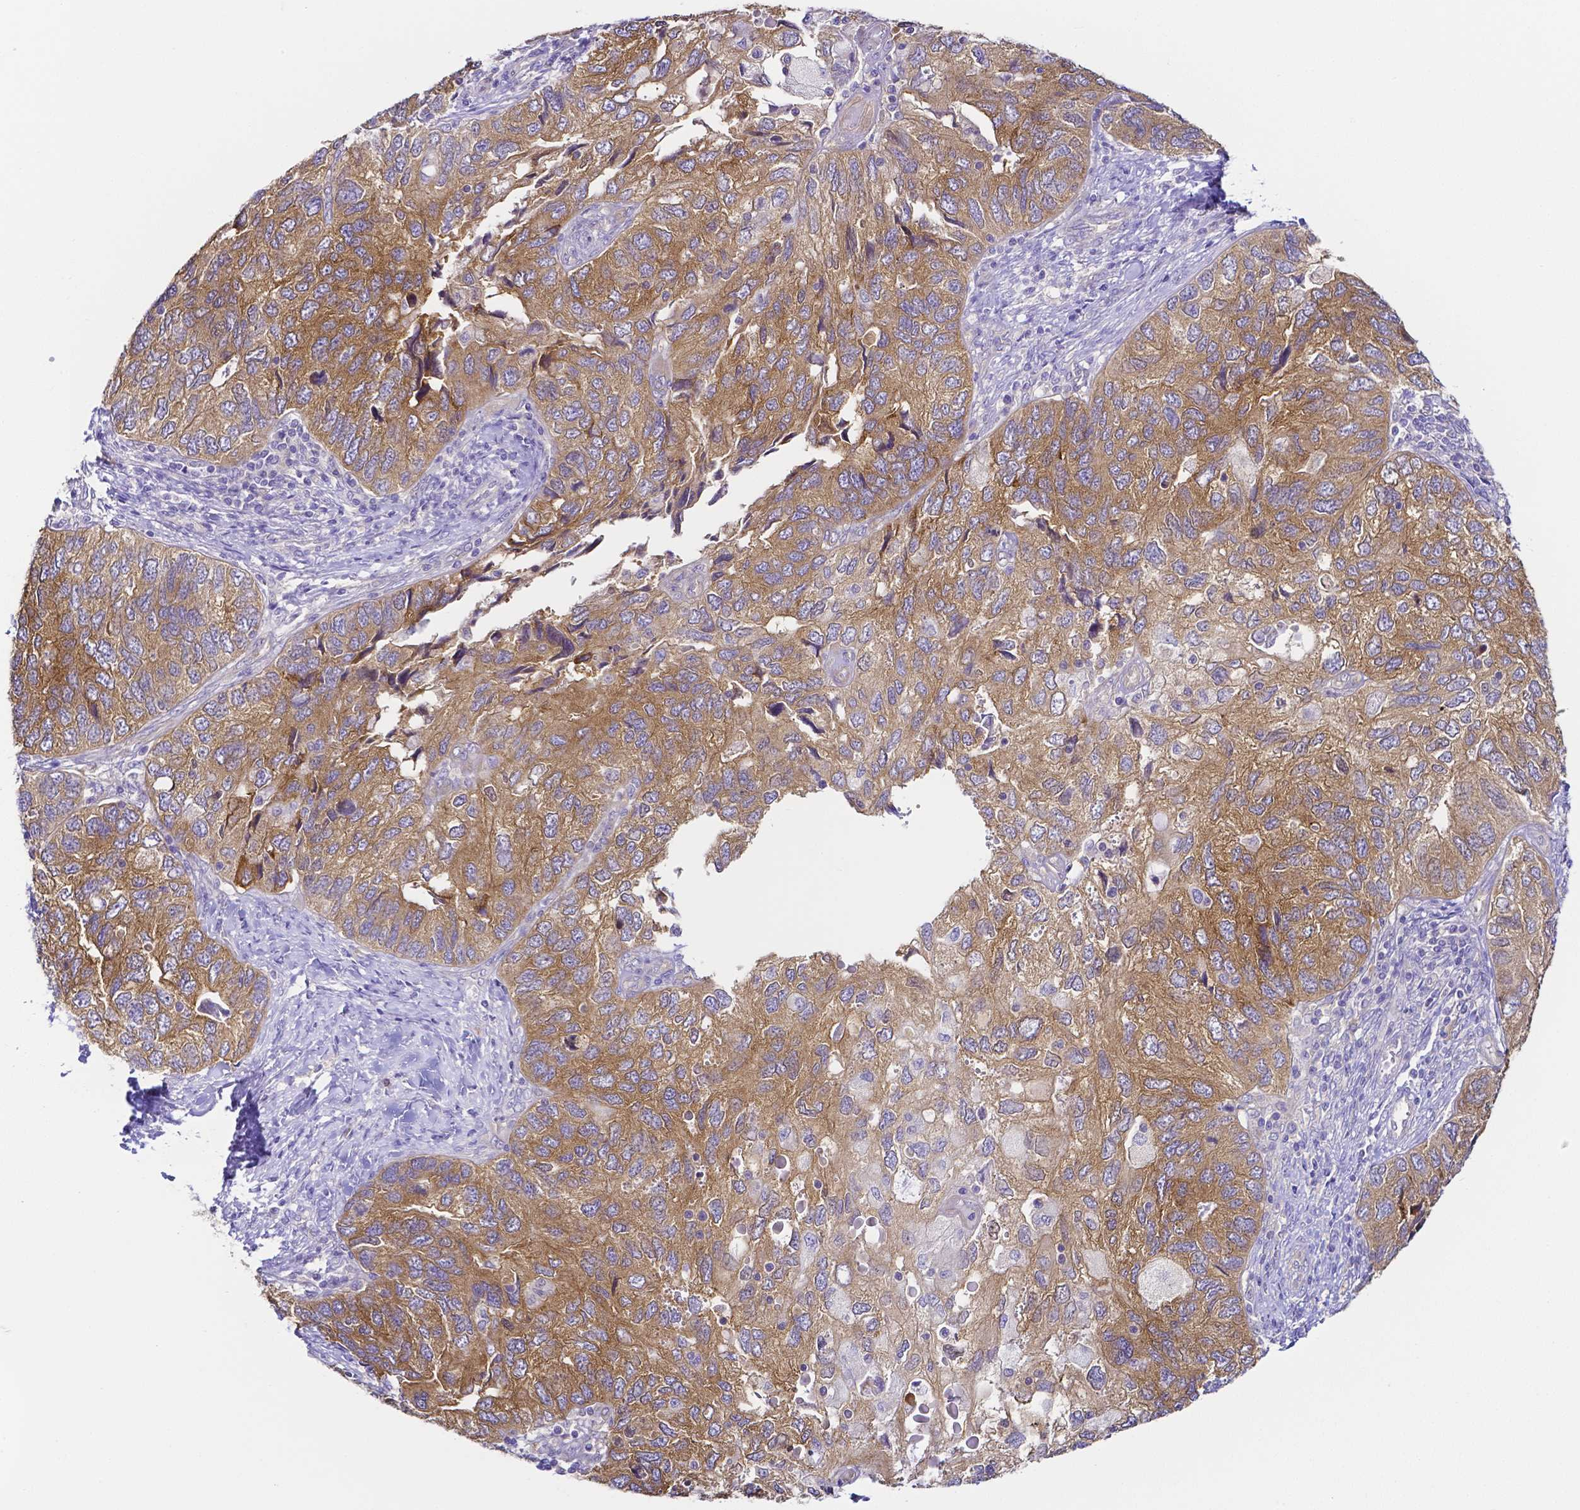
{"staining": {"intensity": "moderate", "quantity": ">75%", "location": "cytoplasmic/membranous"}, "tissue": "endometrial cancer", "cell_type": "Tumor cells", "image_type": "cancer", "snomed": [{"axis": "morphology", "description": "Carcinoma, NOS"}, {"axis": "topography", "description": "Uterus"}], "caption": "High-power microscopy captured an immunohistochemistry micrograph of carcinoma (endometrial), revealing moderate cytoplasmic/membranous expression in approximately >75% of tumor cells.", "gene": "PKP3", "patient": {"sex": "female", "age": 76}}